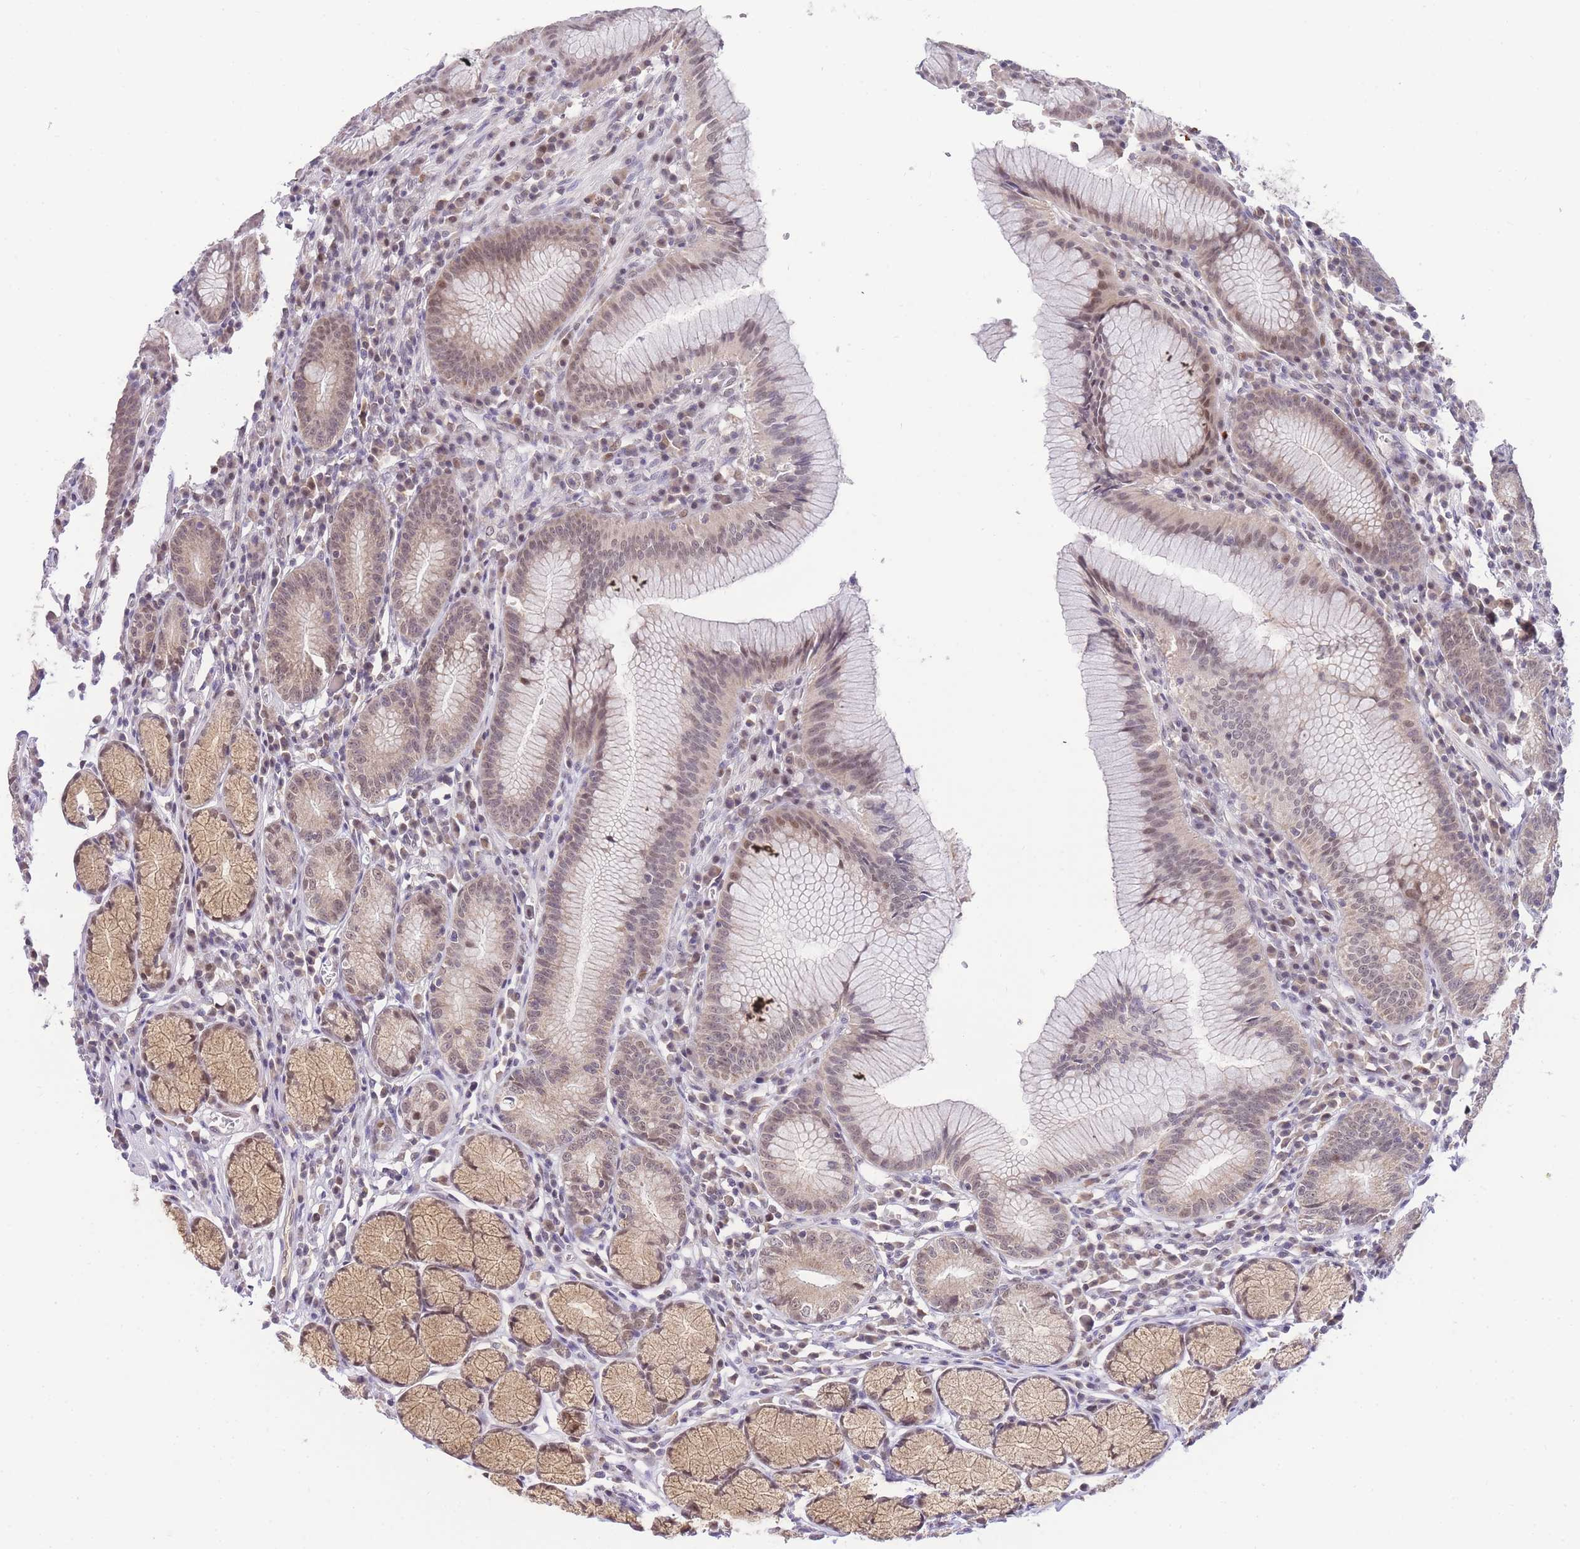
{"staining": {"intensity": "moderate", "quantity": ">75%", "location": "cytoplasmic/membranous,nuclear"}, "tissue": "stomach", "cell_type": "Glandular cells", "image_type": "normal", "snomed": [{"axis": "morphology", "description": "Normal tissue, NOS"}, {"axis": "topography", "description": "Stomach"}], "caption": "Immunohistochemistry (IHC) (DAB) staining of unremarkable stomach reveals moderate cytoplasmic/membranous,nuclear protein staining in about >75% of glandular cells.", "gene": "PUS10", "patient": {"sex": "male", "age": 55}}